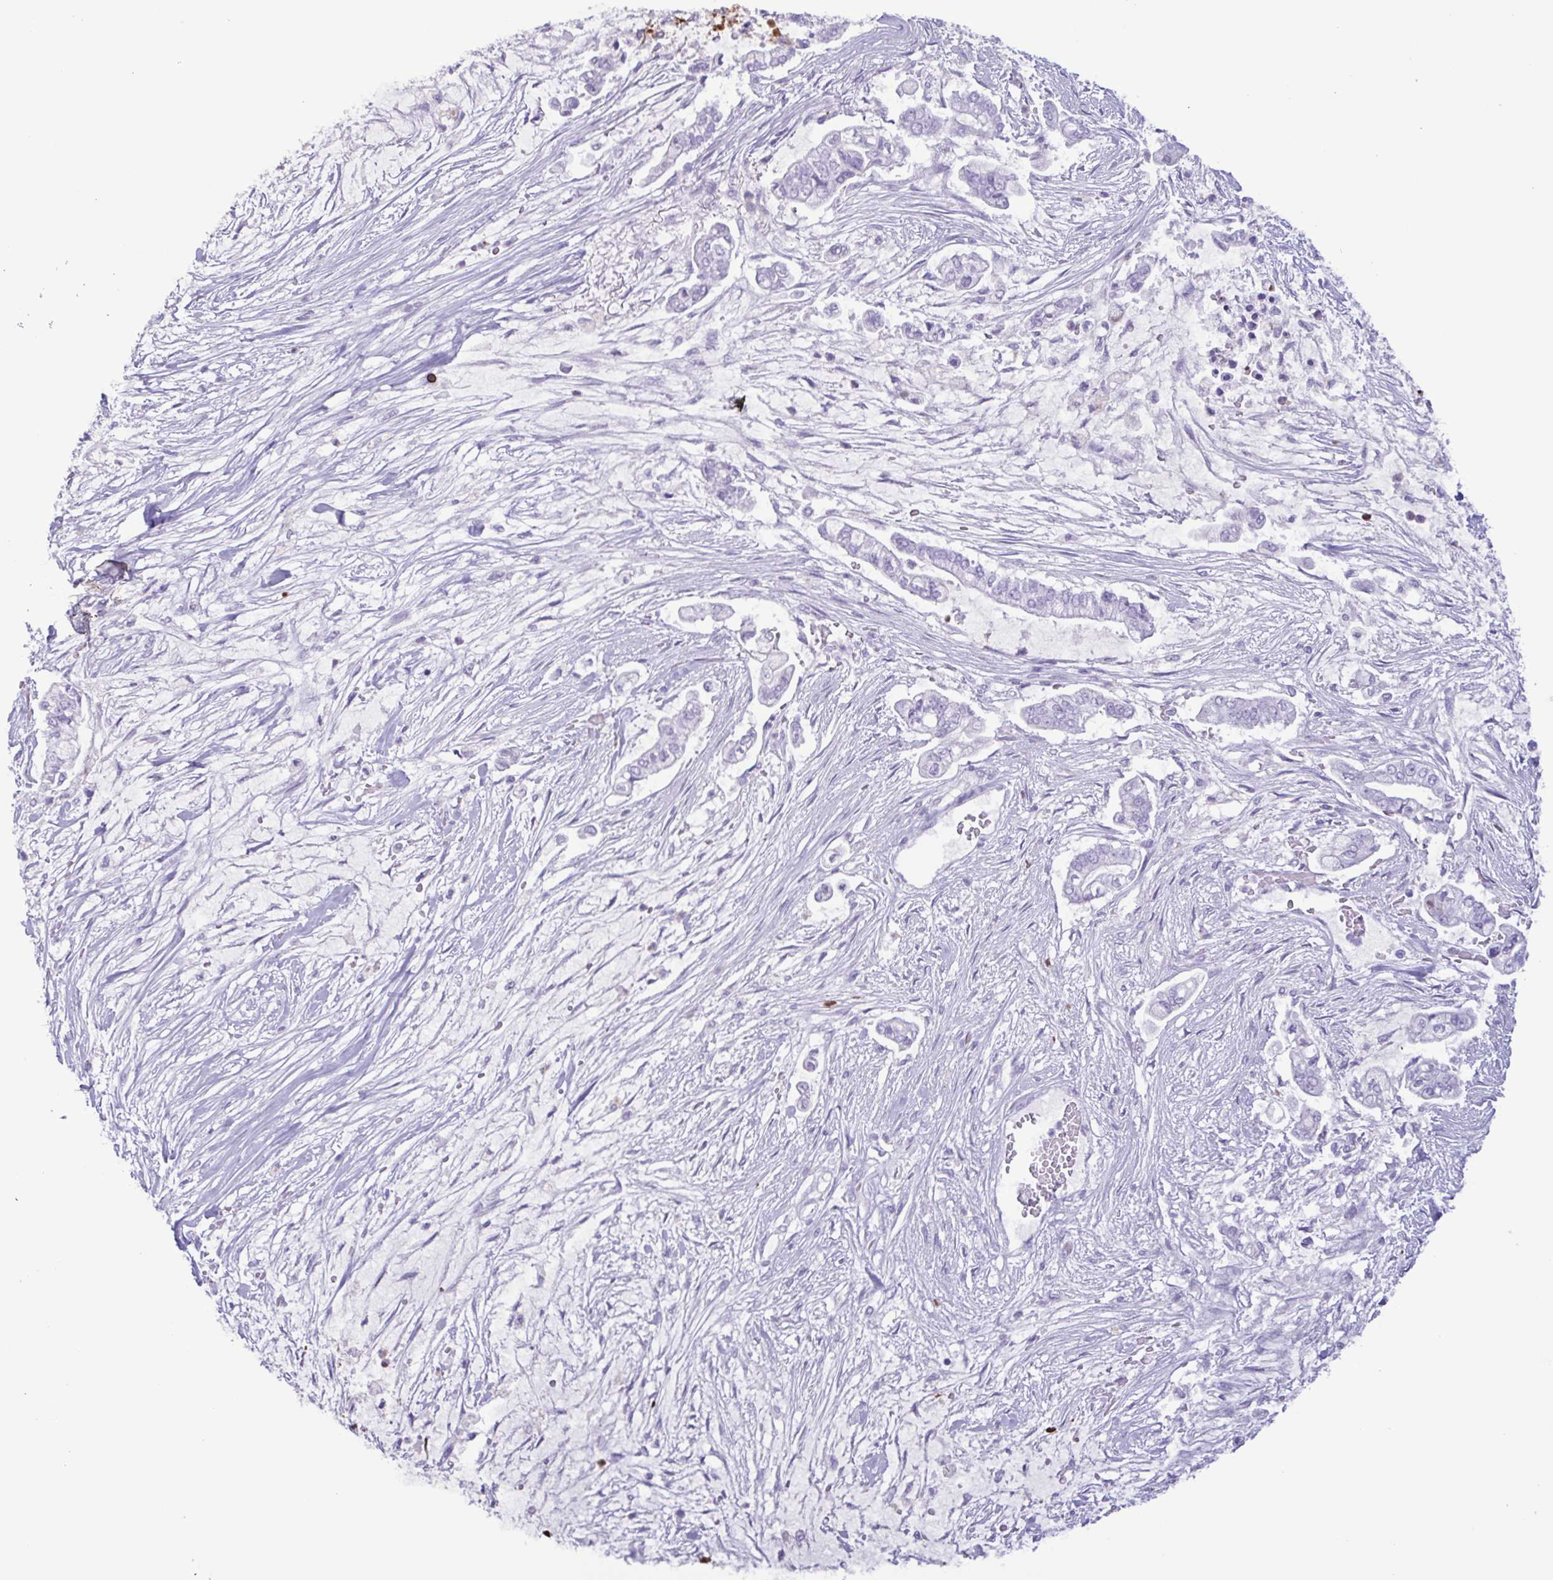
{"staining": {"intensity": "negative", "quantity": "none", "location": "none"}, "tissue": "pancreatic cancer", "cell_type": "Tumor cells", "image_type": "cancer", "snomed": [{"axis": "morphology", "description": "Adenocarcinoma, NOS"}, {"axis": "topography", "description": "Pancreas"}], "caption": "There is no significant positivity in tumor cells of pancreatic cancer (adenocarcinoma). (DAB (3,3'-diaminobenzidine) IHC visualized using brightfield microscopy, high magnification).", "gene": "LTF", "patient": {"sex": "female", "age": 69}}